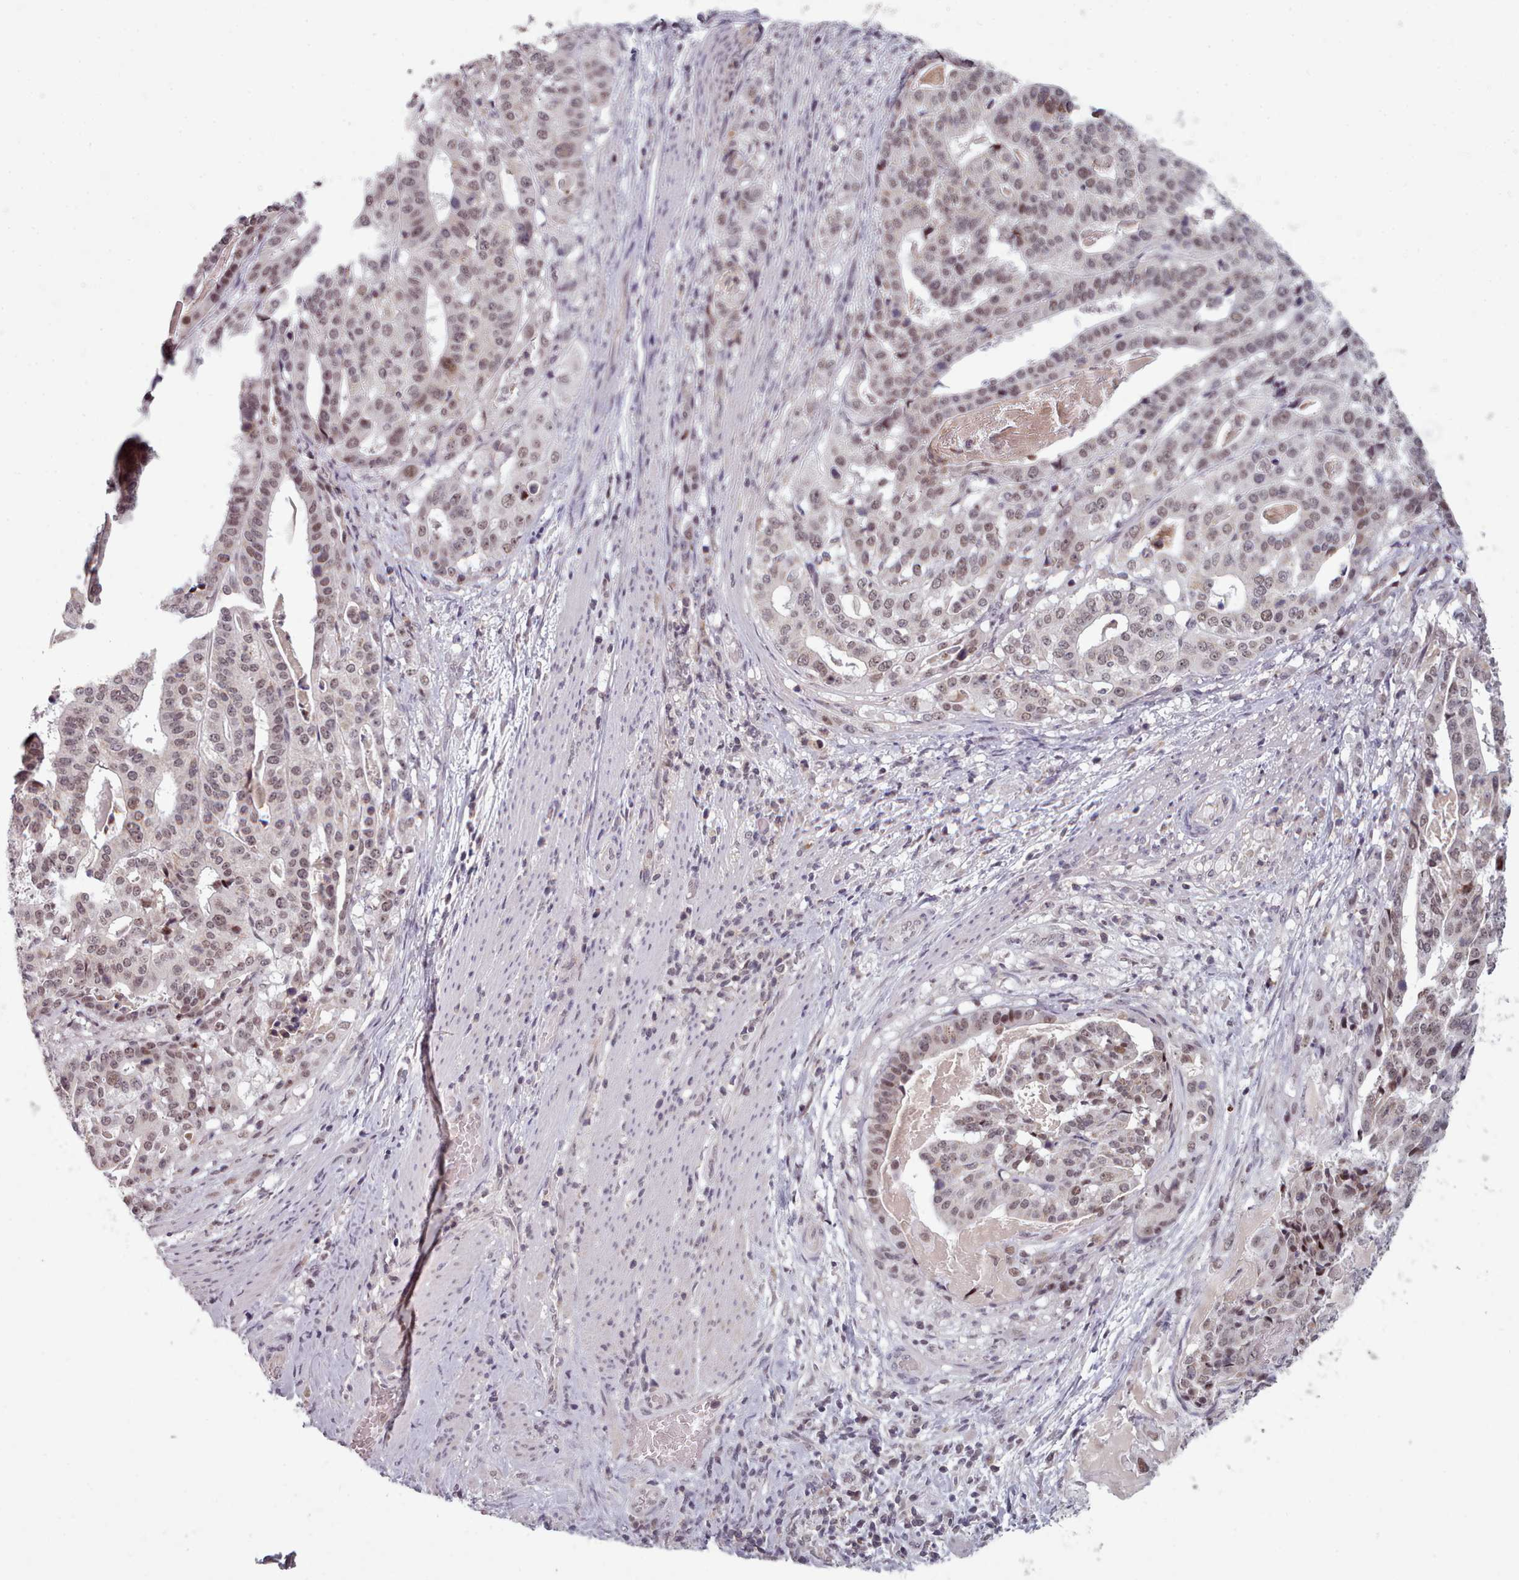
{"staining": {"intensity": "weak", "quantity": ">75%", "location": "nuclear"}, "tissue": "stomach cancer", "cell_type": "Tumor cells", "image_type": "cancer", "snomed": [{"axis": "morphology", "description": "Adenocarcinoma, NOS"}, {"axis": "topography", "description": "Stomach"}], "caption": "Stomach cancer stained with immunohistochemistry (IHC) displays weak nuclear expression in about >75% of tumor cells.", "gene": "SRSF9", "patient": {"sex": "male", "age": 48}}